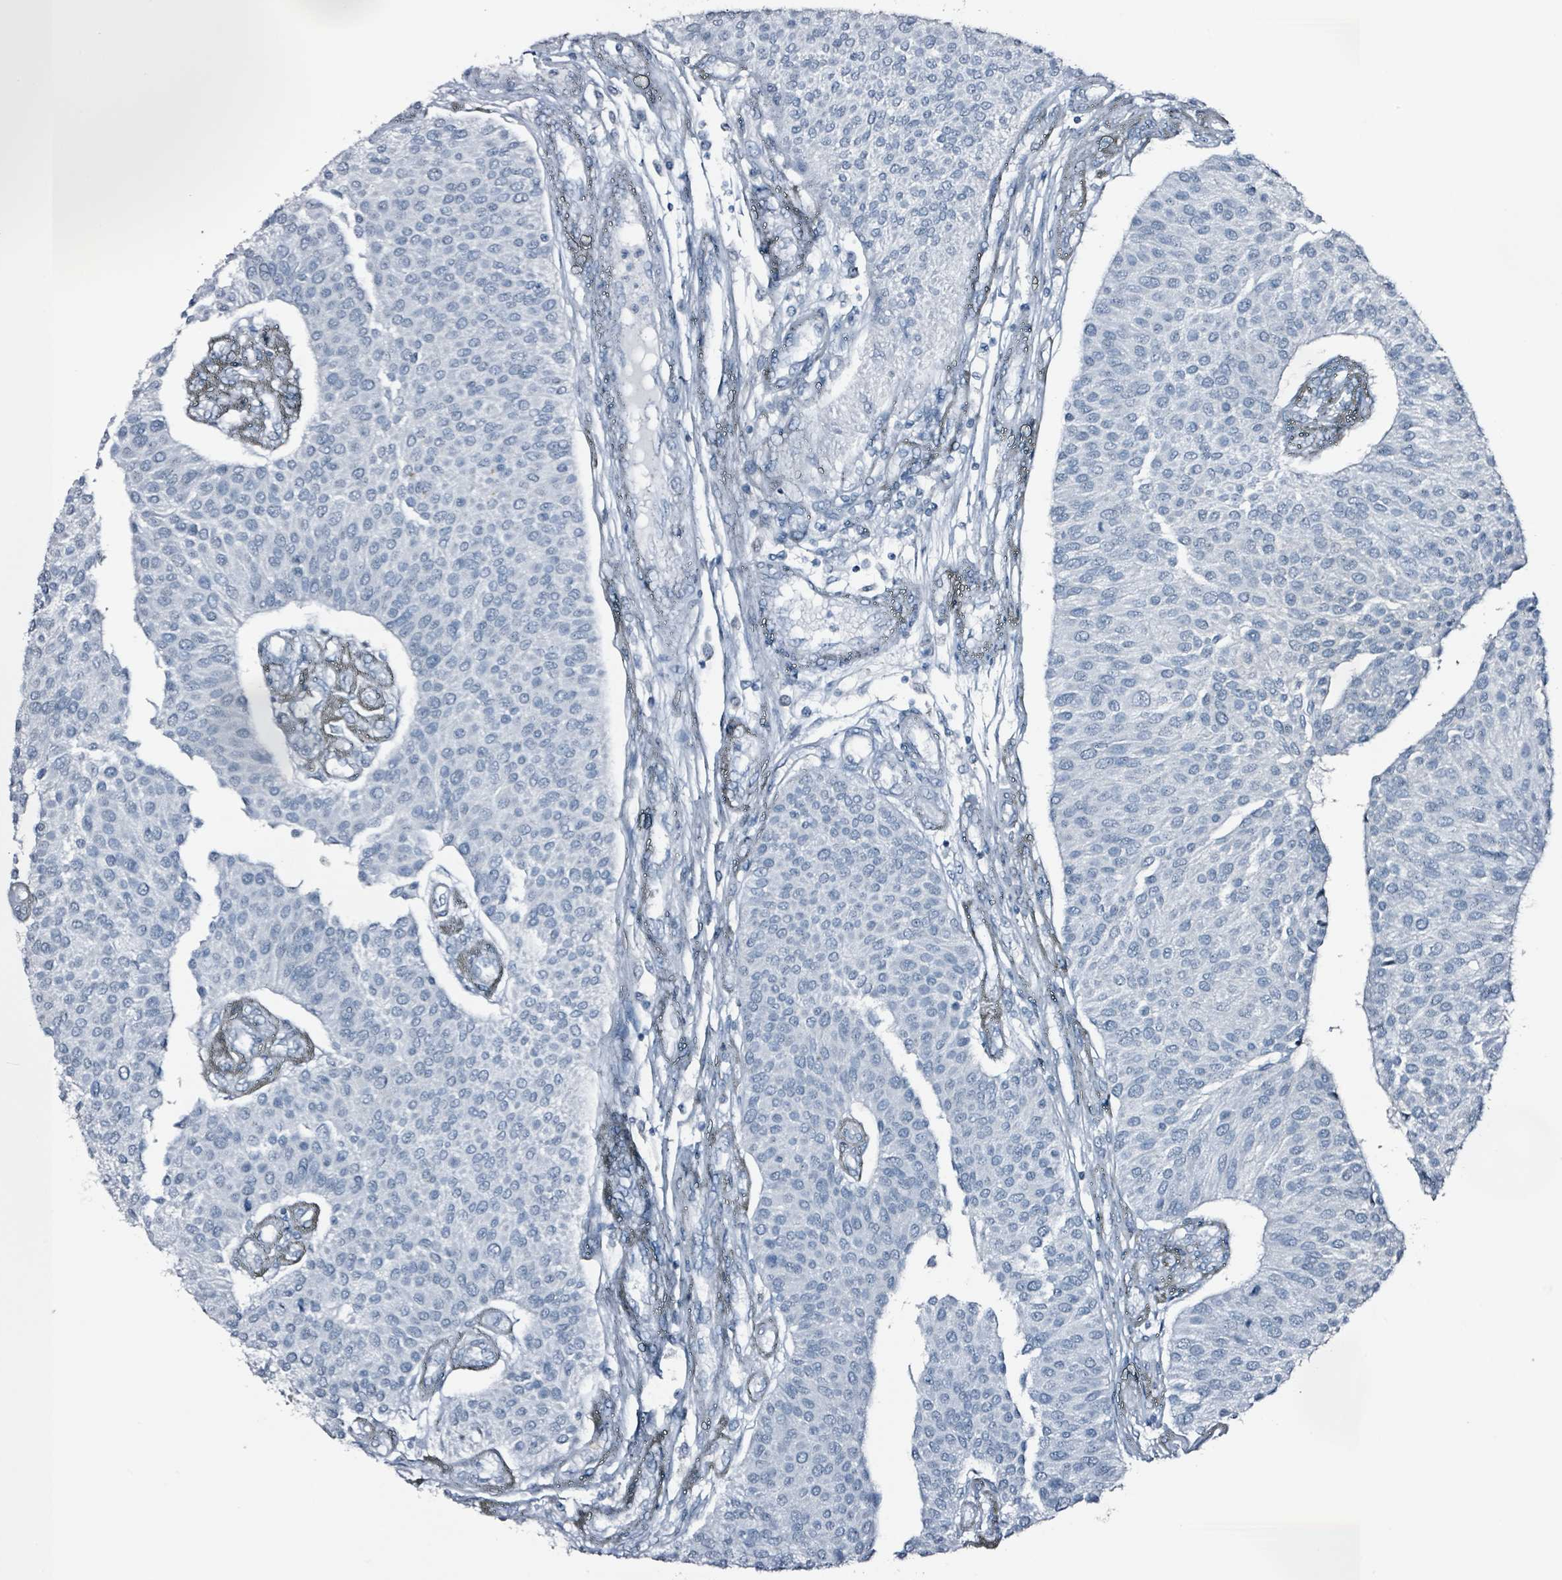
{"staining": {"intensity": "negative", "quantity": "none", "location": "none"}, "tissue": "urothelial cancer", "cell_type": "Tumor cells", "image_type": "cancer", "snomed": [{"axis": "morphology", "description": "Urothelial carcinoma, NOS"}, {"axis": "topography", "description": "Urinary bladder"}], "caption": "This is a micrograph of immunohistochemistry staining of urothelial cancer, which shows no expression in tumor cells.", "gene": "CA9", "patient": {"sex": "male", "age": 55}}